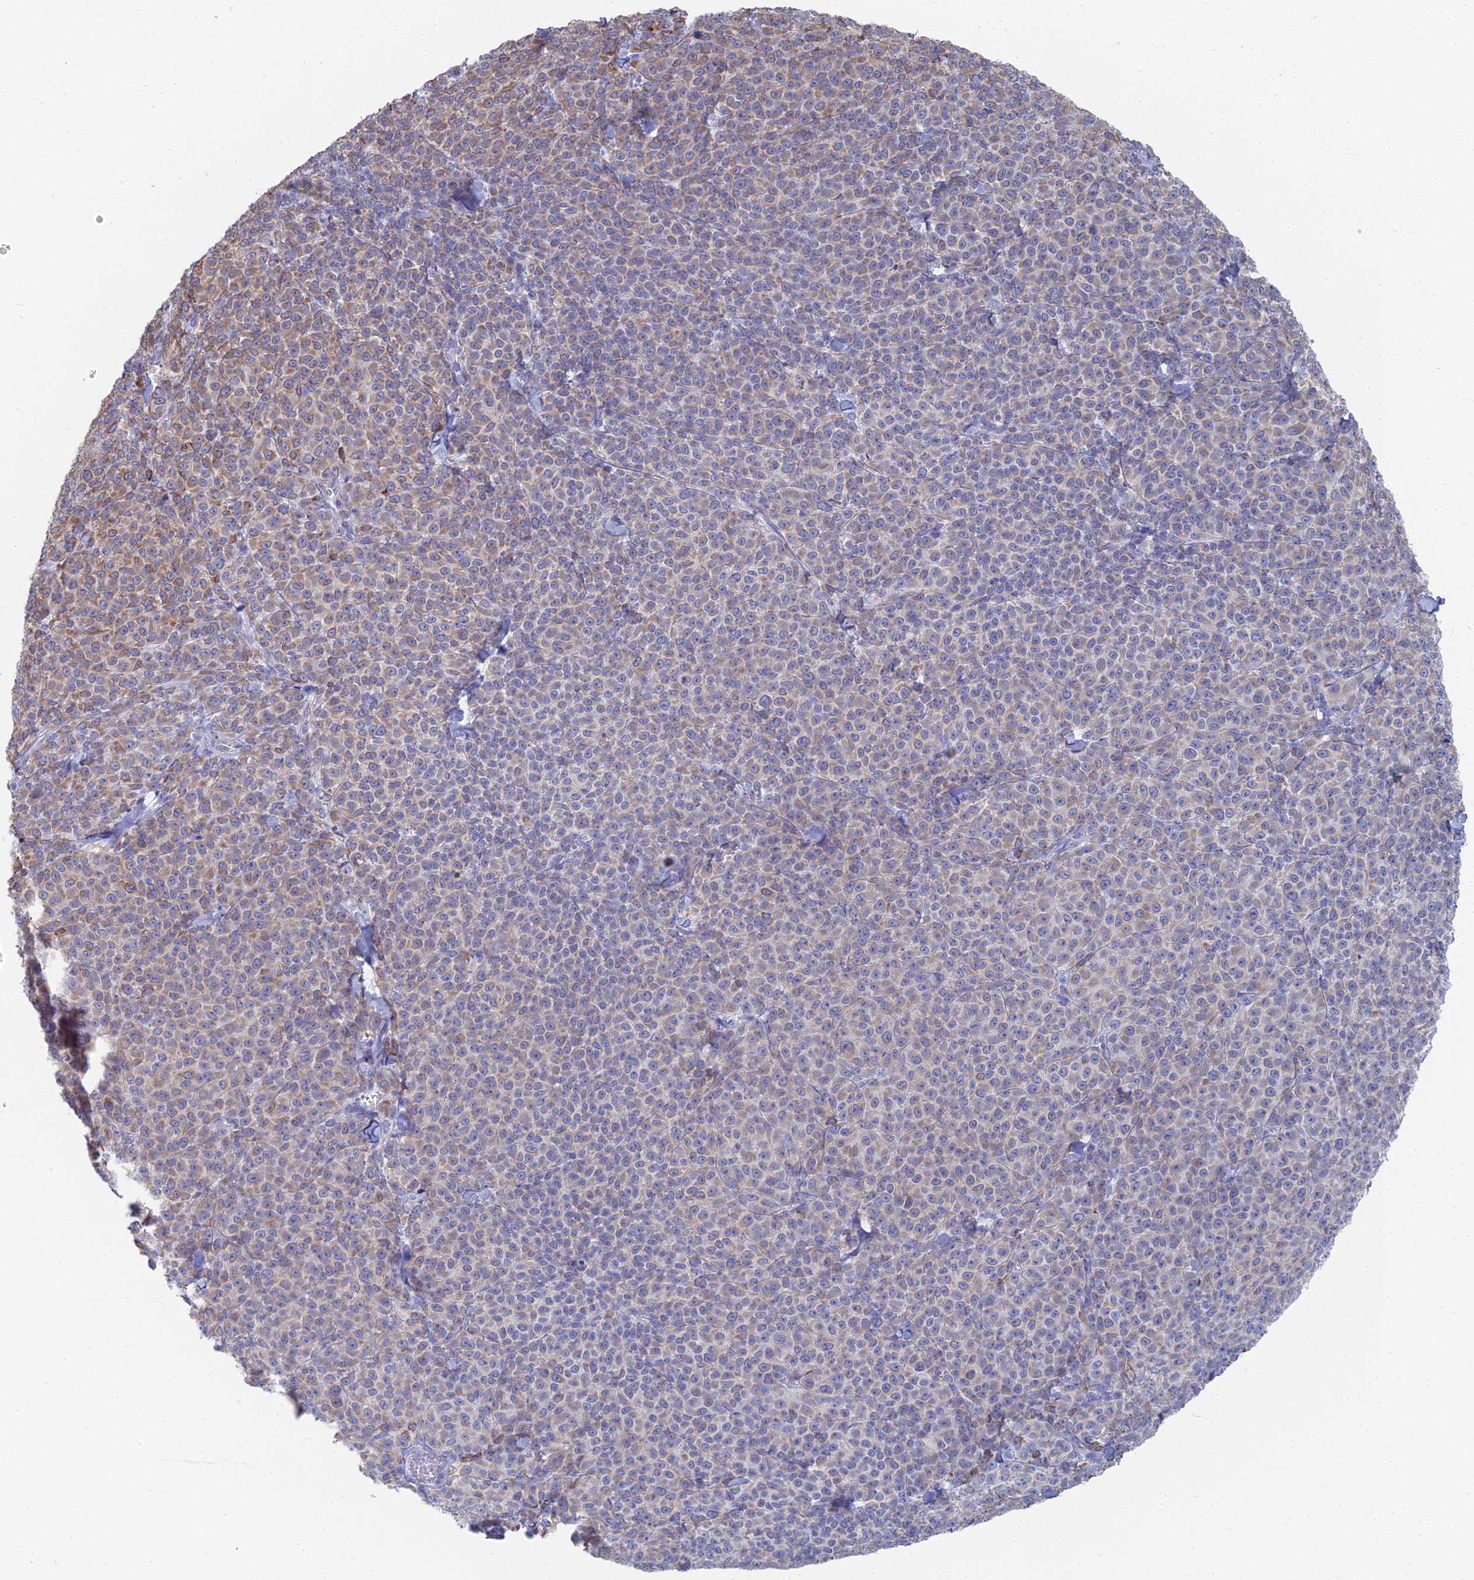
{"staining": {"intensity": "weak", "quantity": ">75%", "location": "cytoplasmic/membranous"}, "tissue": "melanoma", "cell_type": "Tumor cells", "image_type": "cancer", "snomed": [{"axis": "morphology", "description": "Normal tissue, NOS"}, {"axis": "morphology", "description": "Malignant melanoma, NOS"}, {"axis": "topography", "description": "Skin"}], "caption": "A brown stain highlights weak cytoplasmic/membranous positivity of a protein in human malignant melanoma tumor cells.", "gene": "TNNT3", "patient": {"sex": "female", "age": 34}}